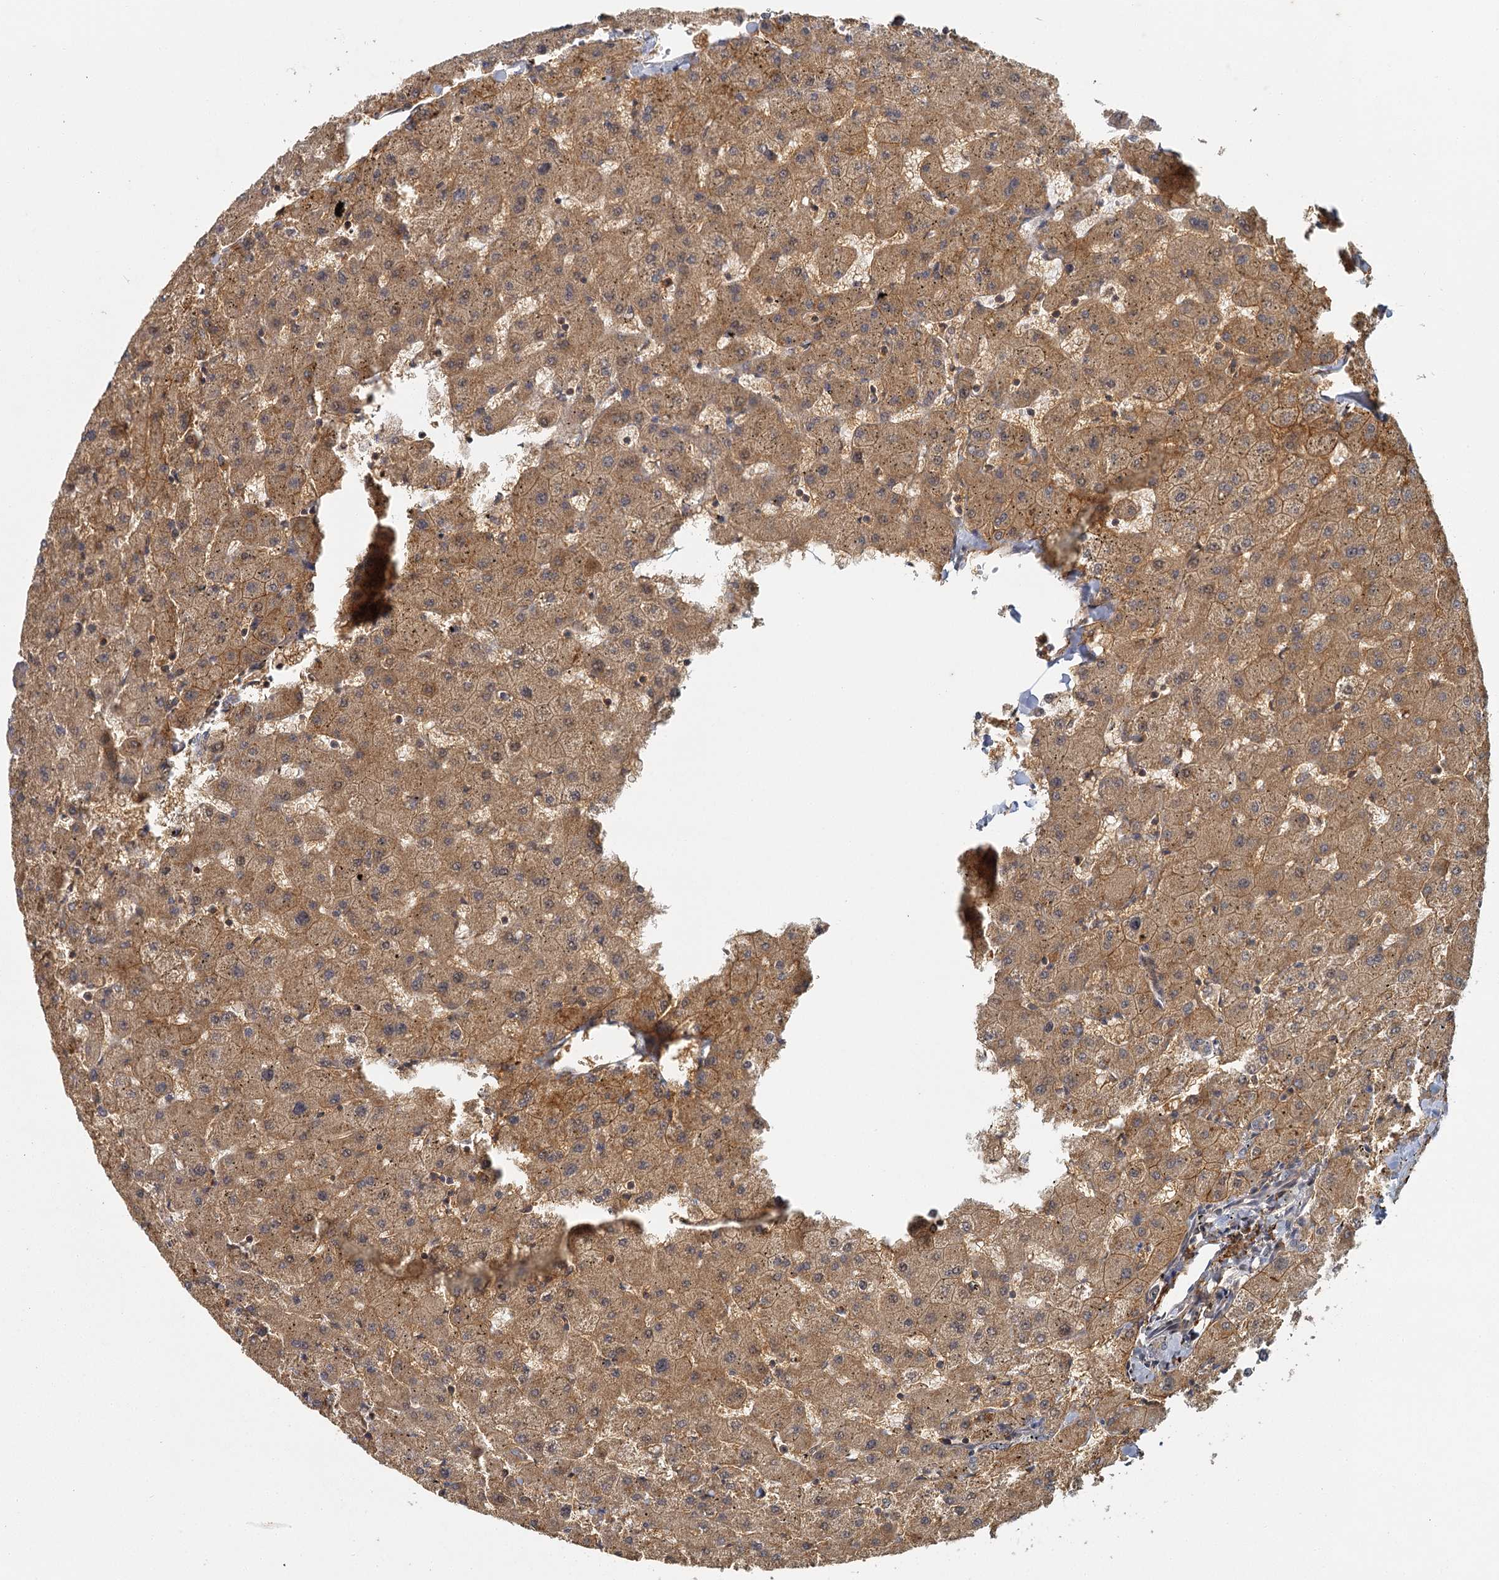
{"staining": {"intensity": "weak", "quantity": ">75%", "location": "cytoplasmic/membranous"}, "tissue": "liver", "cell_type": "Cholangiocytes", "image_type": "normal", "snomed": [{"axis": "morphology", "description": "Normal tissue, NOS"}, {"axis": "topography", "description": "Liver"}], "caption": "Weak cytoplasmic/membranous expression for a protein is present in approximately >75% of cholangiocytes of benign liver using immunohistochemistry (IHC).", "gene": "ZNF549", "patient": {"sex": "female", "age": 63}}